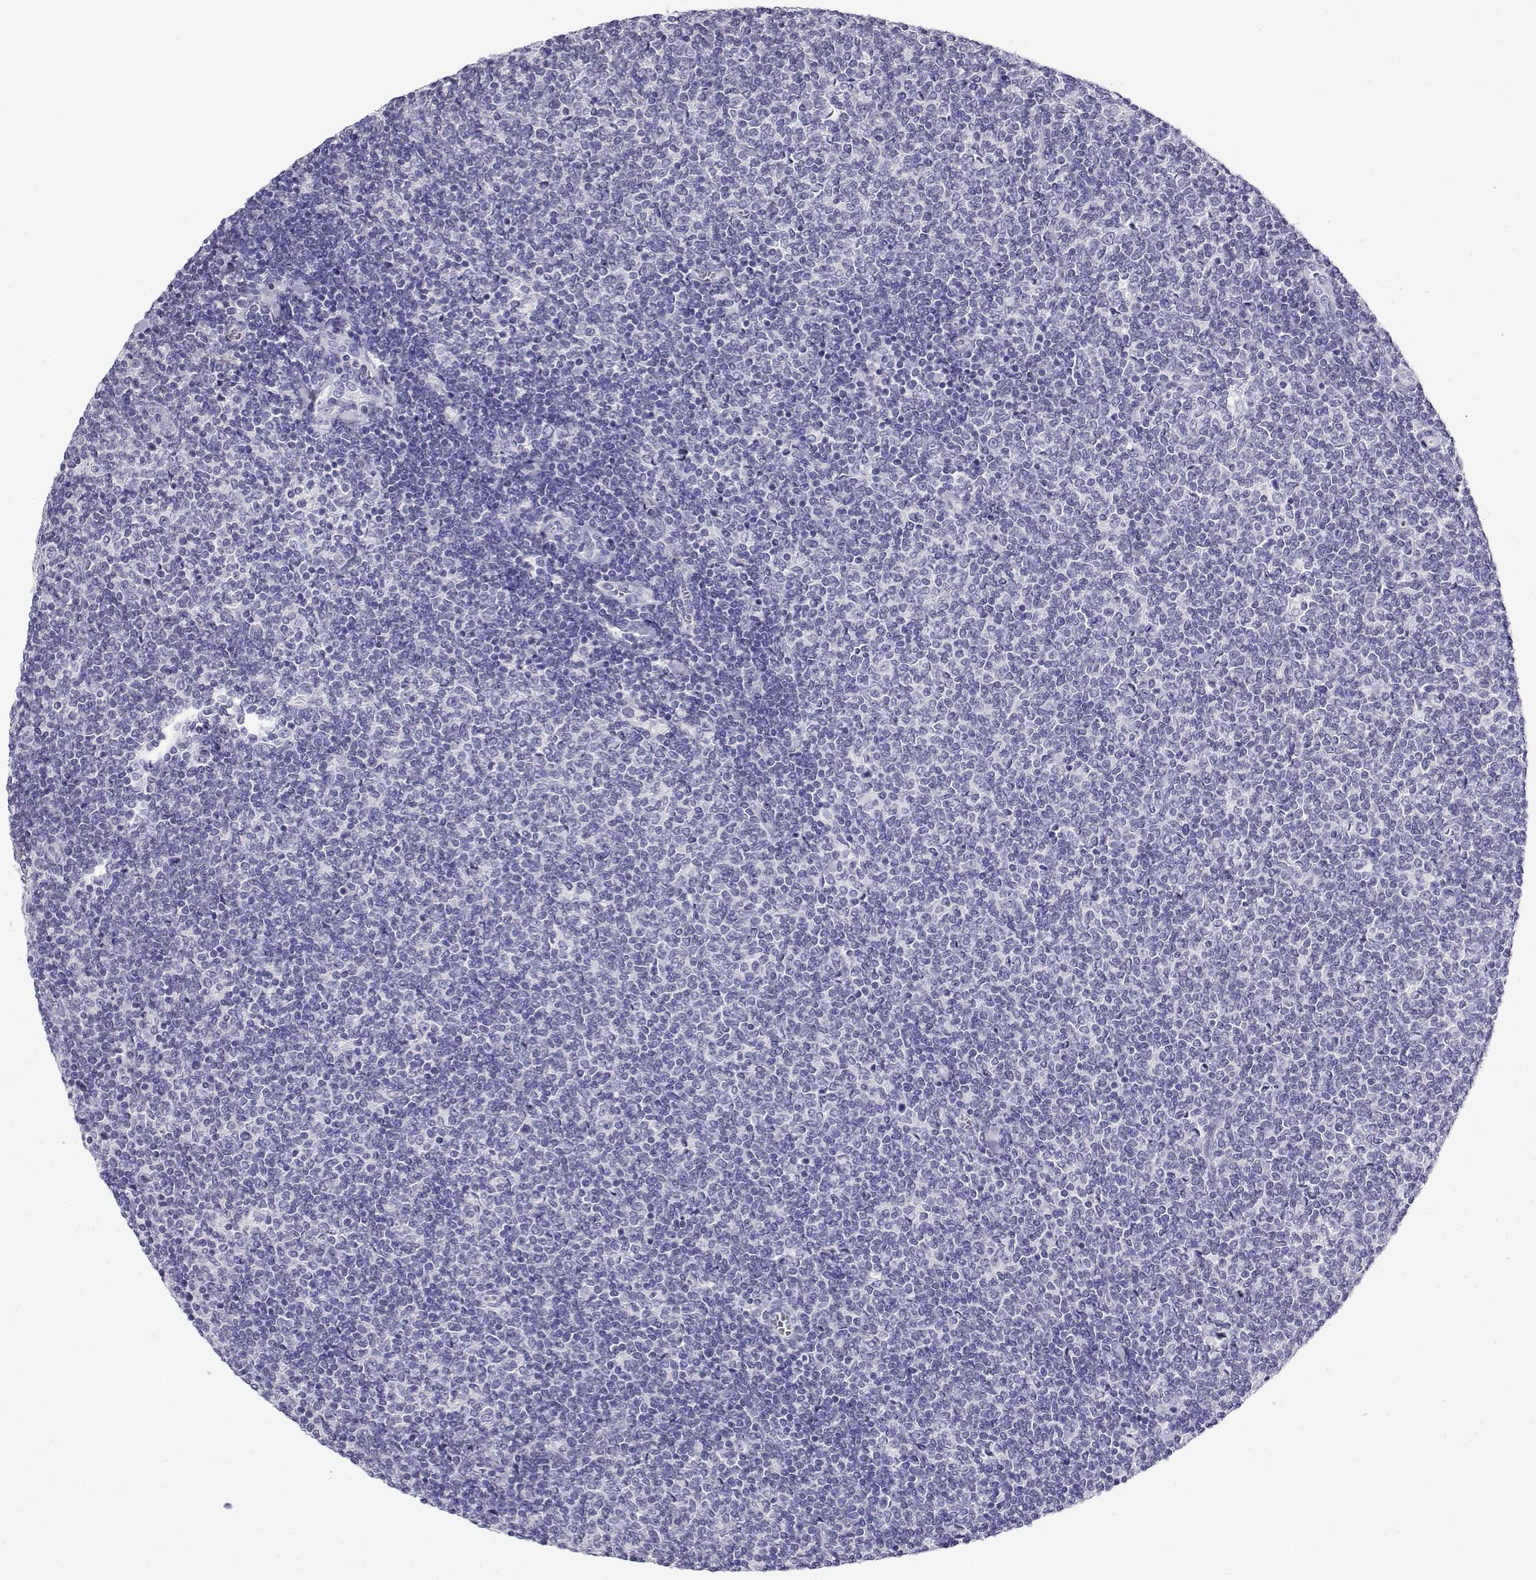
{"staining": {"intensity": "negative", "quantity": "none", "location": "none"}, "tissue": "lymphoma", "cell_type": "Tumor cells", "image_type": "cancer", "snomed": [{"axis": "morphology", "description": "Malignant lymphoma, non-Hodgkin's type, Low grade"}, {"axis": "topography", "description": "Lymph node"}], "caption": "IHC micrograph of human lymphoma stained for a protein (brown), which exhibits no staining in tumor cells.", "gene": "CABS1", "patient": {"sex": "male", "age": 52}}